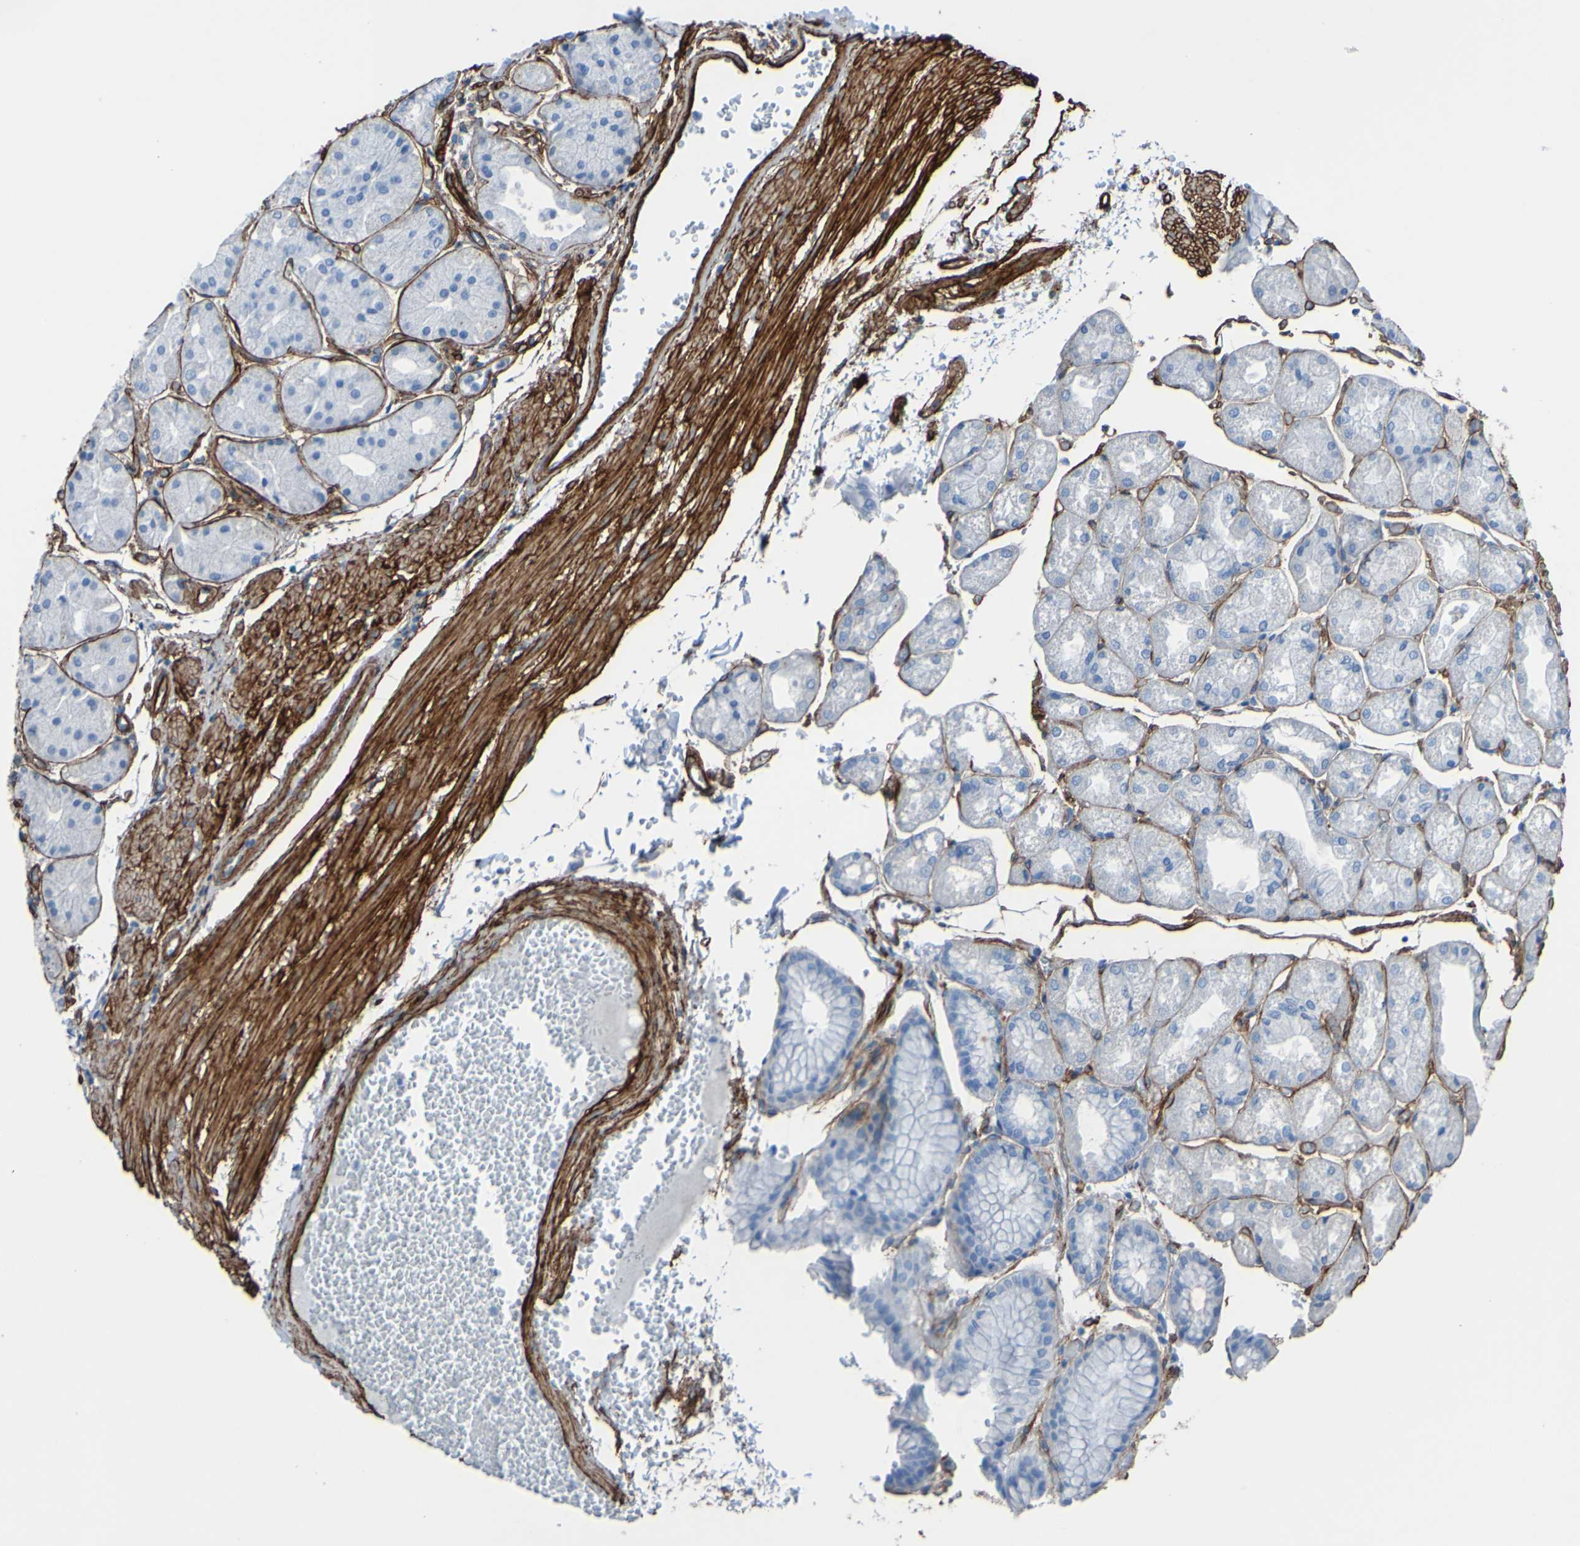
{"staining": {"intensity": "moderate", "quantity": "<25%", "location": "cytoplasmic/membranous"}, "tissue": "stomach", "cell_type": "Glandular cells", "image_type": "normal", "snomed": [{"axis": "morphology", "description": "Normal tissue, NOS"}, {"axis": "topography", "description": "Stomach, upper"}], "caption": "Protein staining displays moderate cytoplasmic/membranous expression in about <25% of glandular cells in normal stomach.", "gene": "COL4A2", "patient": {"sex": "male", "age": 72}}